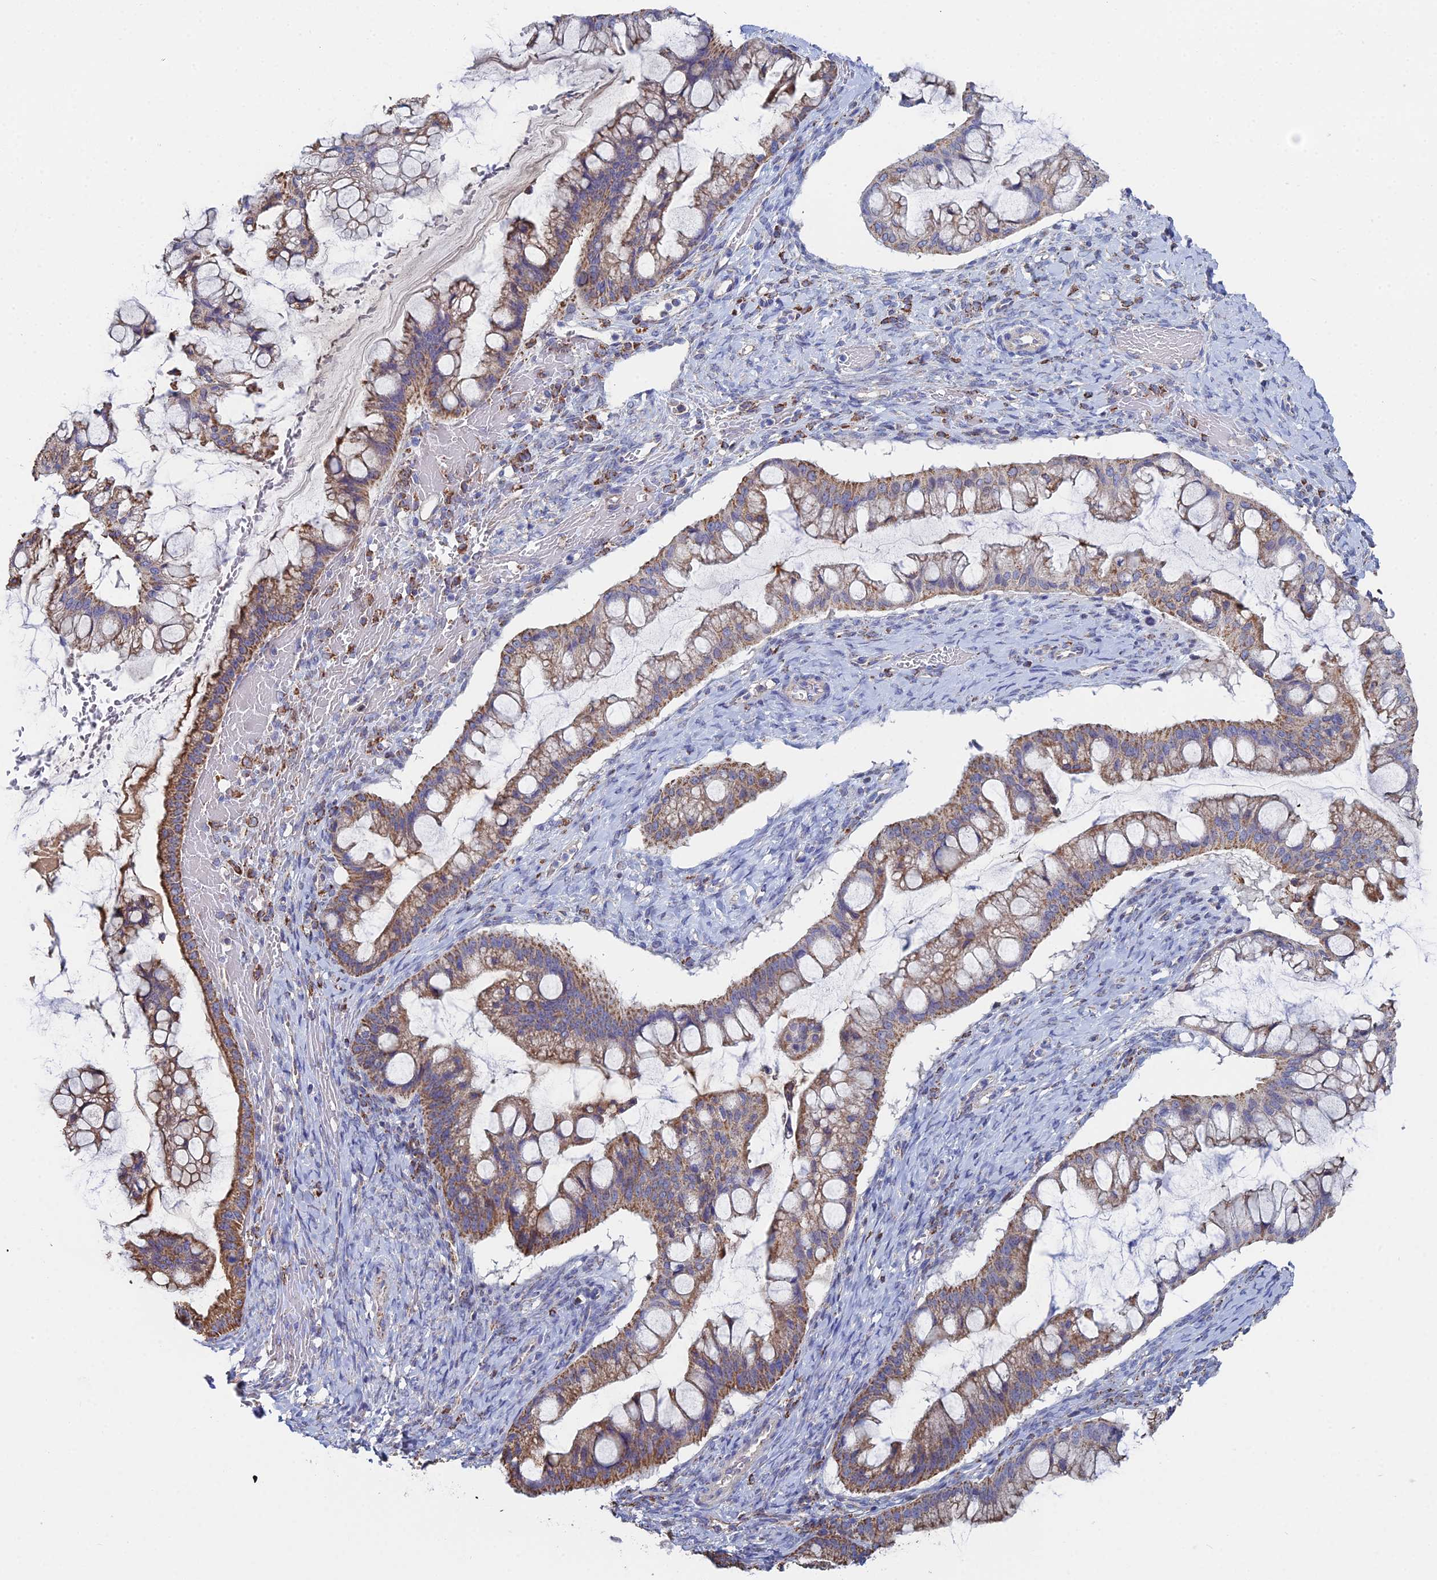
{"staining": {"intensity": "moderate", "quantity": ">75%", "location": "cytoplasmic/membranous"}, "tissue": "ovarian cancer", "cell_type": "Tumor cells", "image_type": "cancer", "snomed": [{"axis": "morphology", "description": "Cystadenocarcinoma, mucinous, NOS"}, {"axis": "topography", "description": "Ovary"}], "caption": "Ovarian cancer (mucinous cystadenocarcinoma) stained with DAB (3,3'-diaminobenzidine) IHC reveals medium levels of moderate cytoplasmic/membranous positivity in about >75% of tumor cells.", "gene": "SPOCK2", "patient": {"sex": "female", "age": 73}}